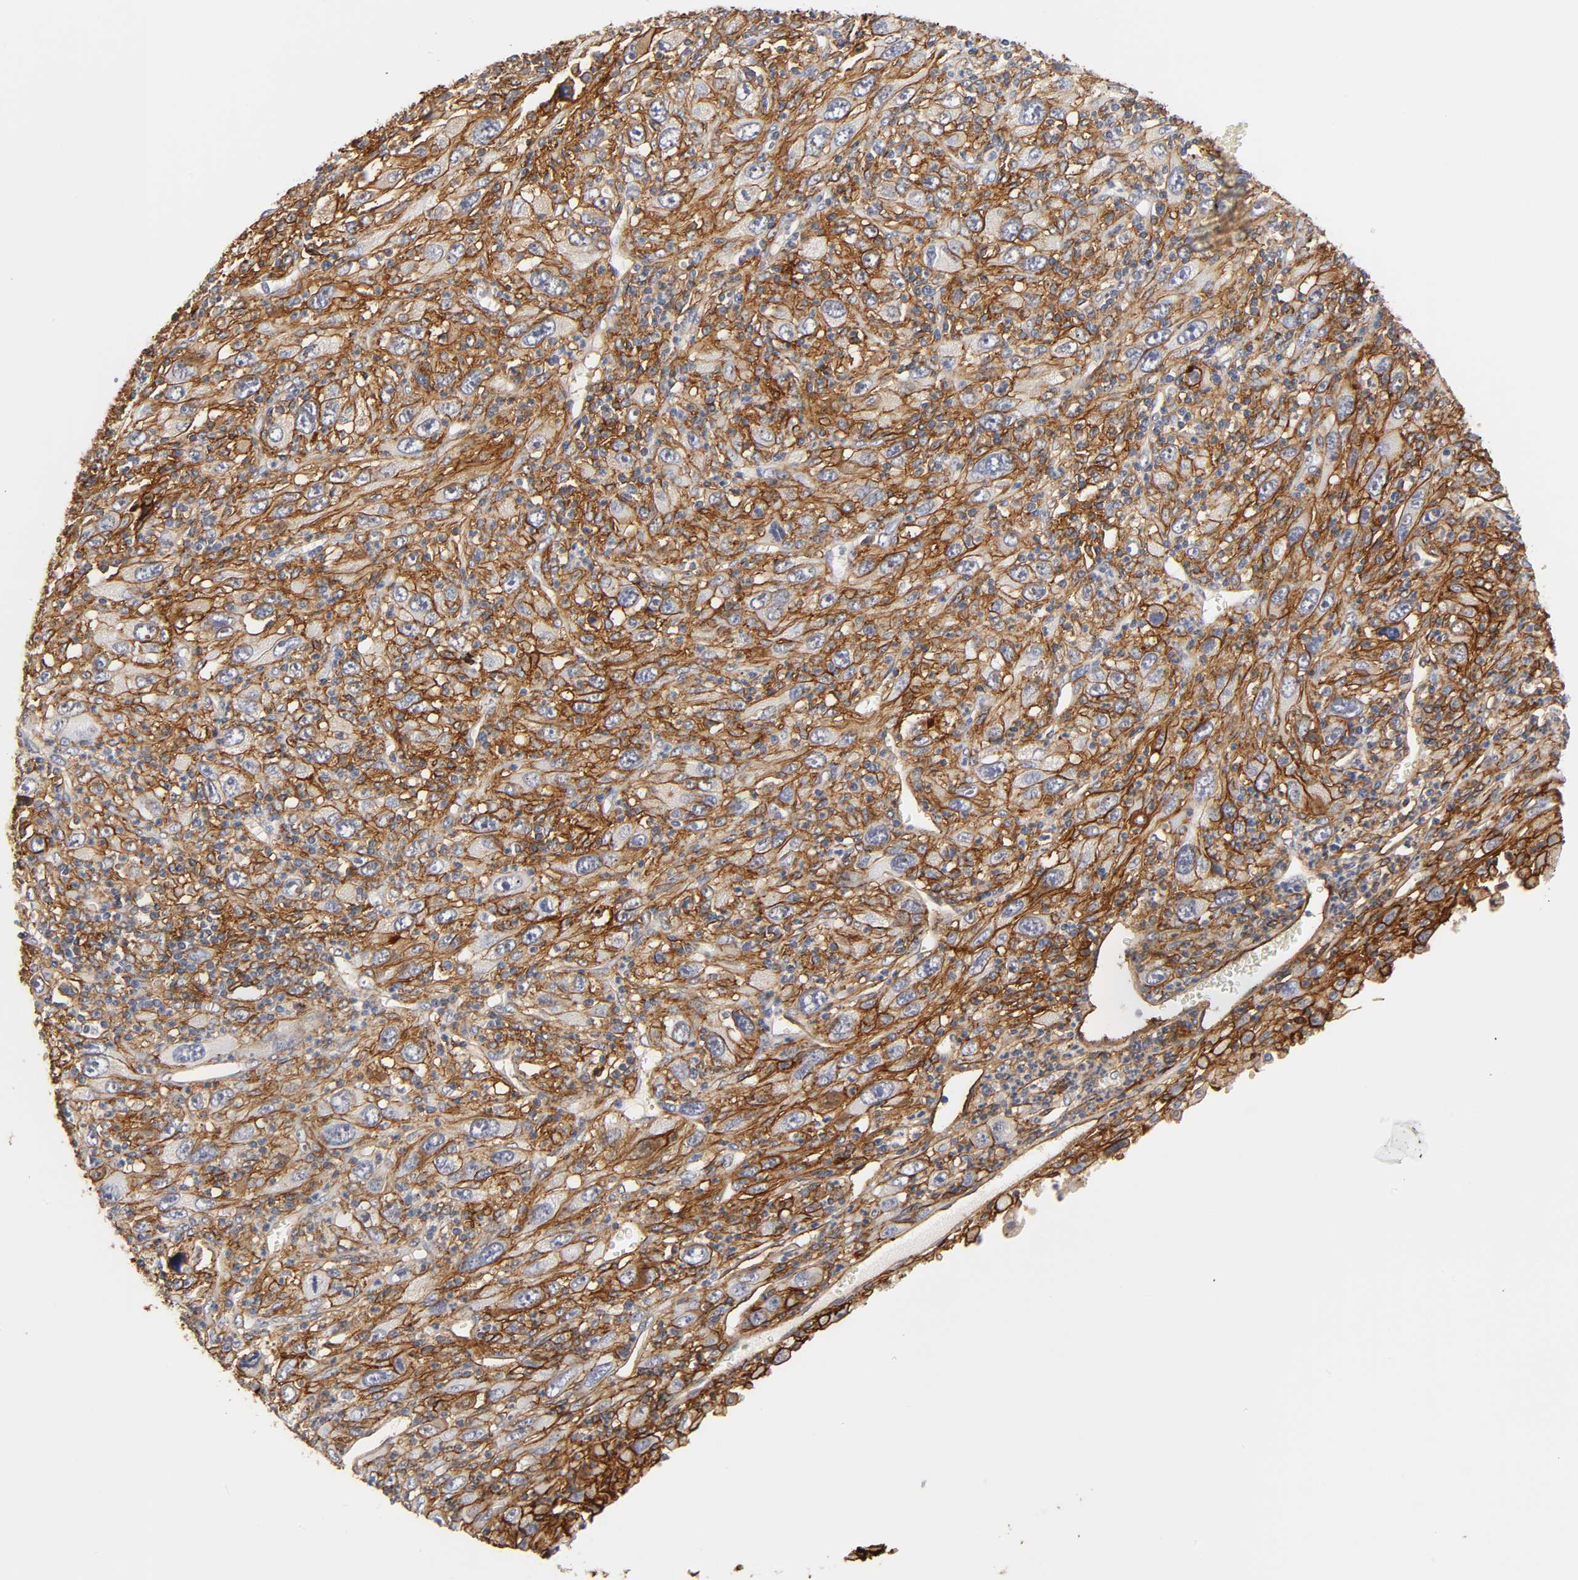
{"staining": {"intensity": "strong", "quantity": ">75%", "location": "cytoplasmic/membranous"}, "tissue": "melanoma", "cell_type": "Tumor cells", "image_type": "cancer", "snomed": [{"axis": "morphology", "description": "Malignant melanoma, Metastatic site"}, {"axis": "topography", "description": "Skin"}], "caption": "Protein expression analysis of malignant melanoma (metastatic site) reveals strong cytoplasmic/membranous expression in about >75% of tumor cells.", "gene": "ICAM1", "patient": {"sex": "female", "age": 56}}